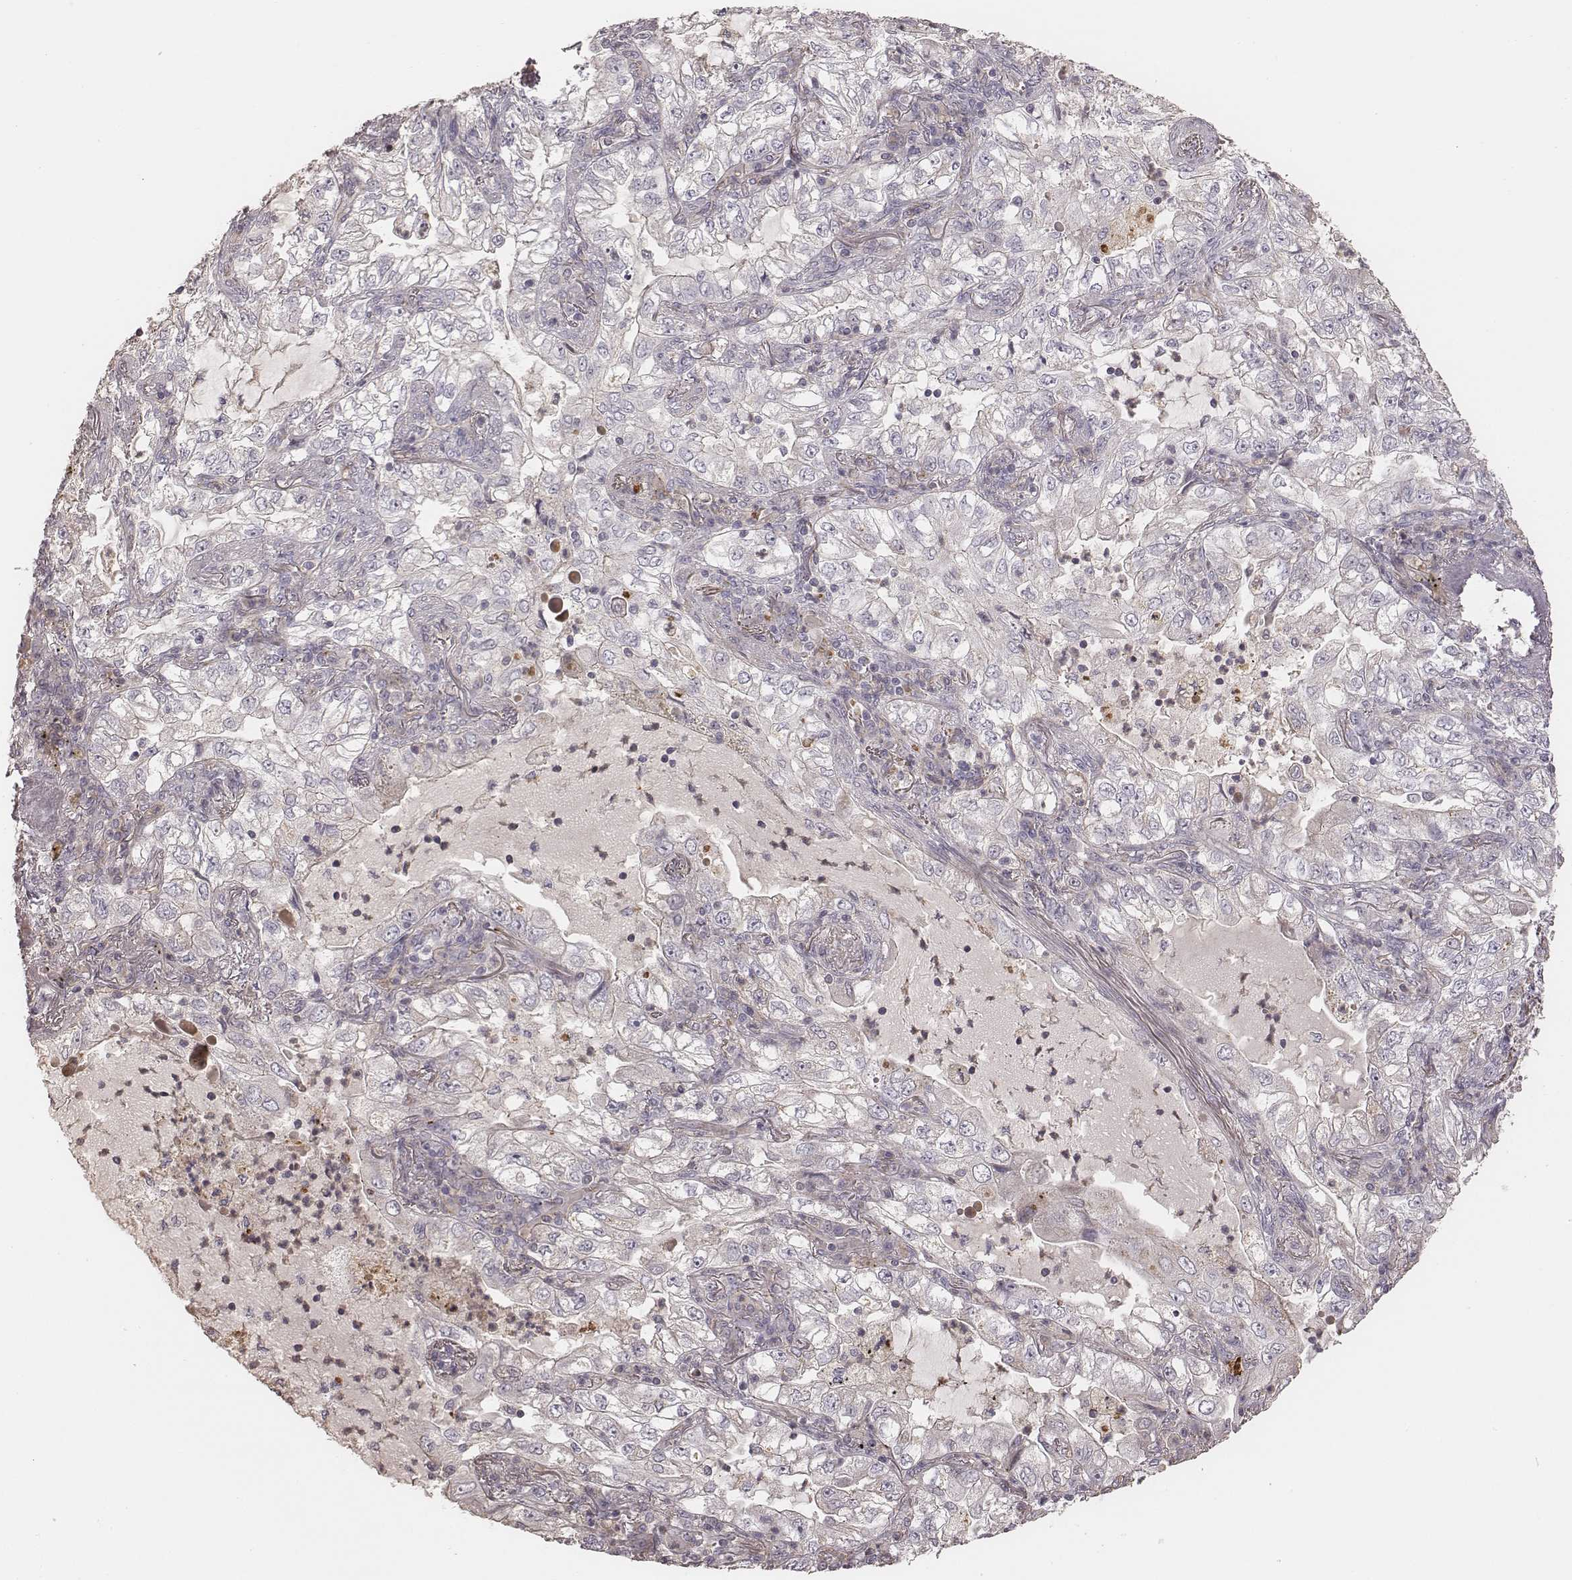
{"staining": {"intensity": "negative", "quantity": "none", "location": "none"}, "tissue": "lung cancer", "cell_type": "Tumor cells", "image_type": "cancer", "snomed": [{"axis": "morphology", "description": "Adenocarcinoma, NOS"}, {"axis": "topography", "description": "Lung"}], "caption": "This is a photomicrograph of immunohistochemistry (IHC) staining of lung cancer, which shows no positivity in tumor cells. The staining is performed using DAB brown chromogen with nuclei counter-stained in using hematoxylin.", "gene": "OTOGL", "patient": {"sex": "female", "age": 73}}